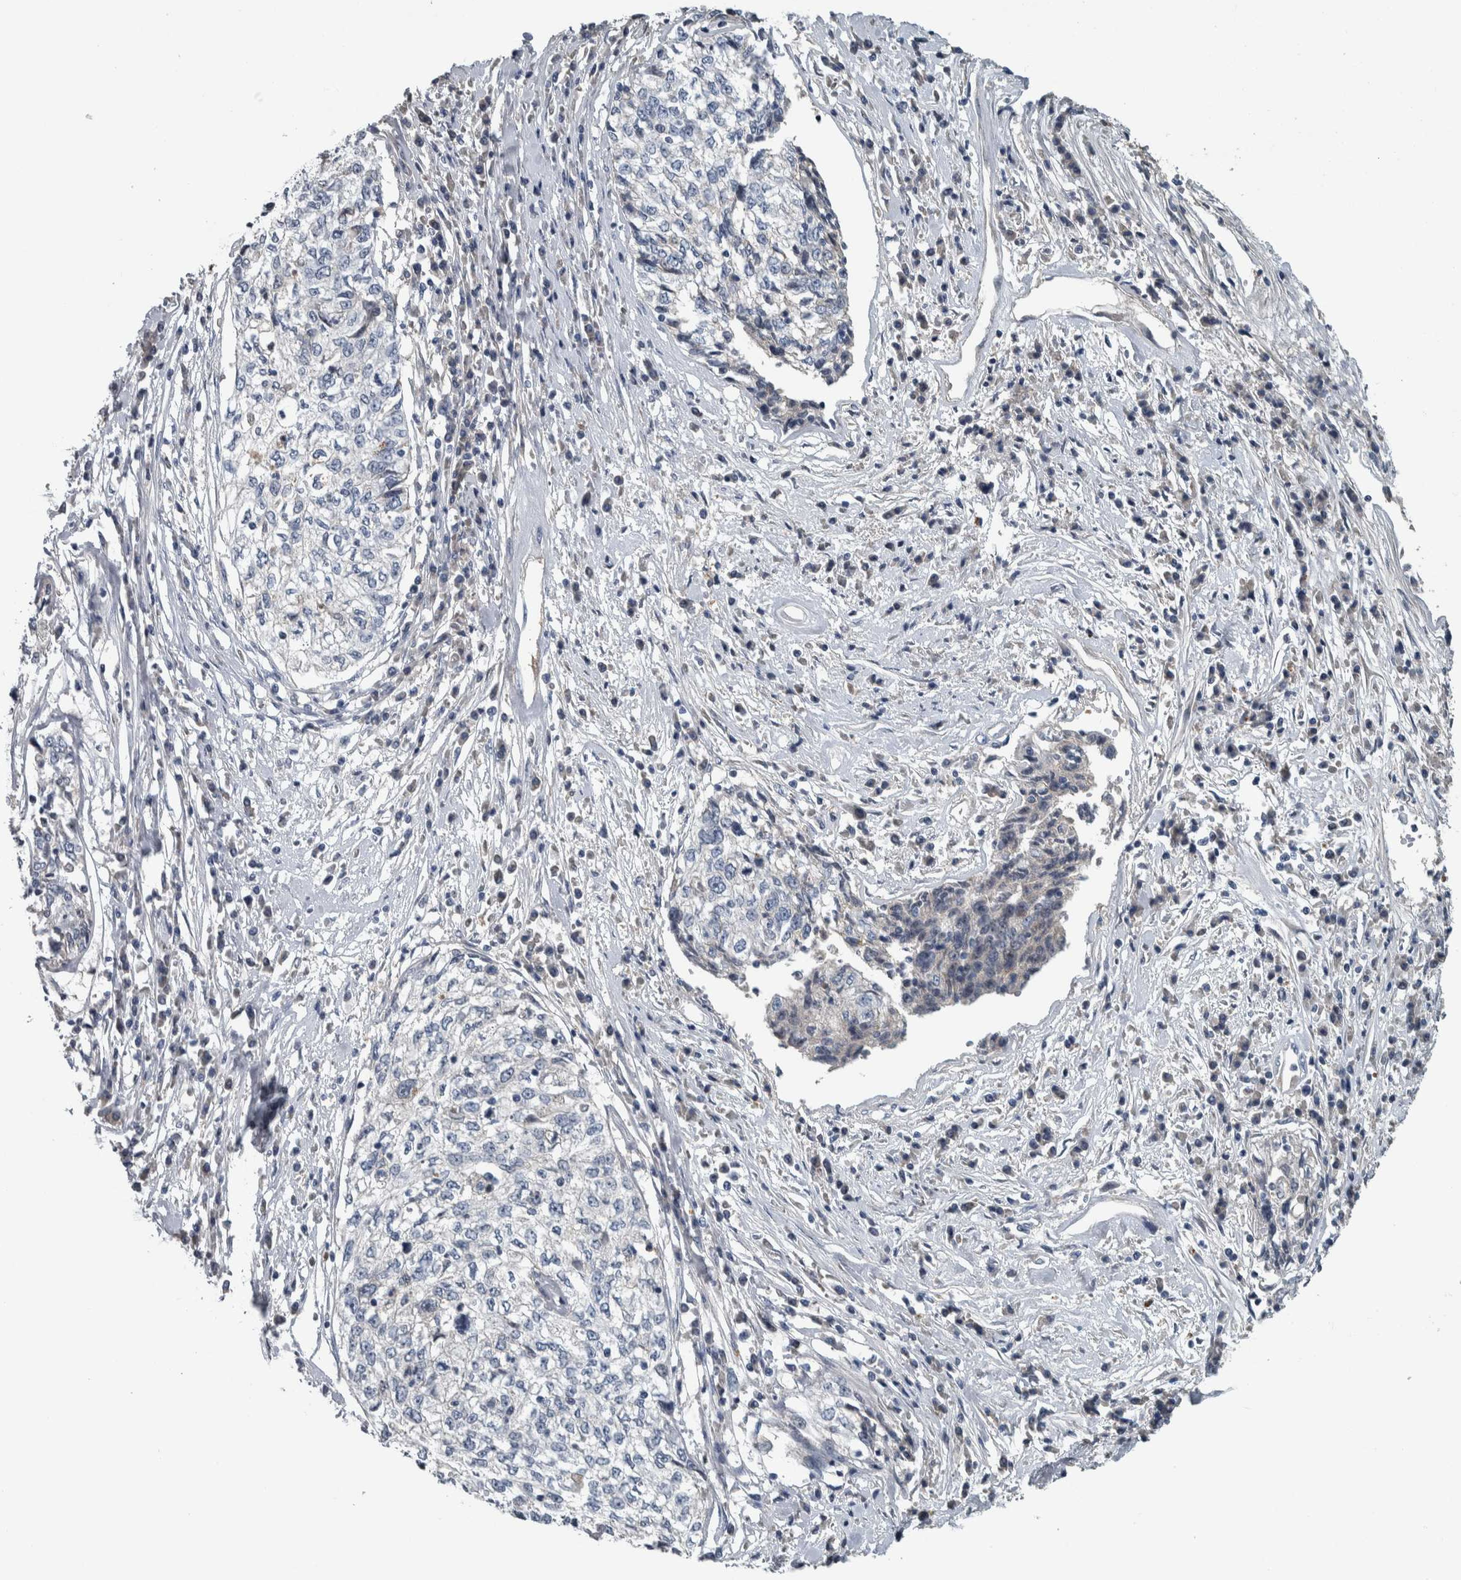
{"staining": {"intensity": "negative", "quantity": "none", "location": "none"}, "tissue": "cervical cancer", "cell_type": "Tumor cells", "image_type": "cancer", "snomed": [{"axis": "morphology", "description": "Squamous cell carcinoma, NOS"}, {"axis": "topography", "description": "Cervix"}], "caption": "This is an immunohistochemistry histopathology image of cervical cancer (squamous cell carcinoma). There is no staining in tumor cells.", "gene": "SERPINC1", "patient": {"sex": "female", "age": 57}}